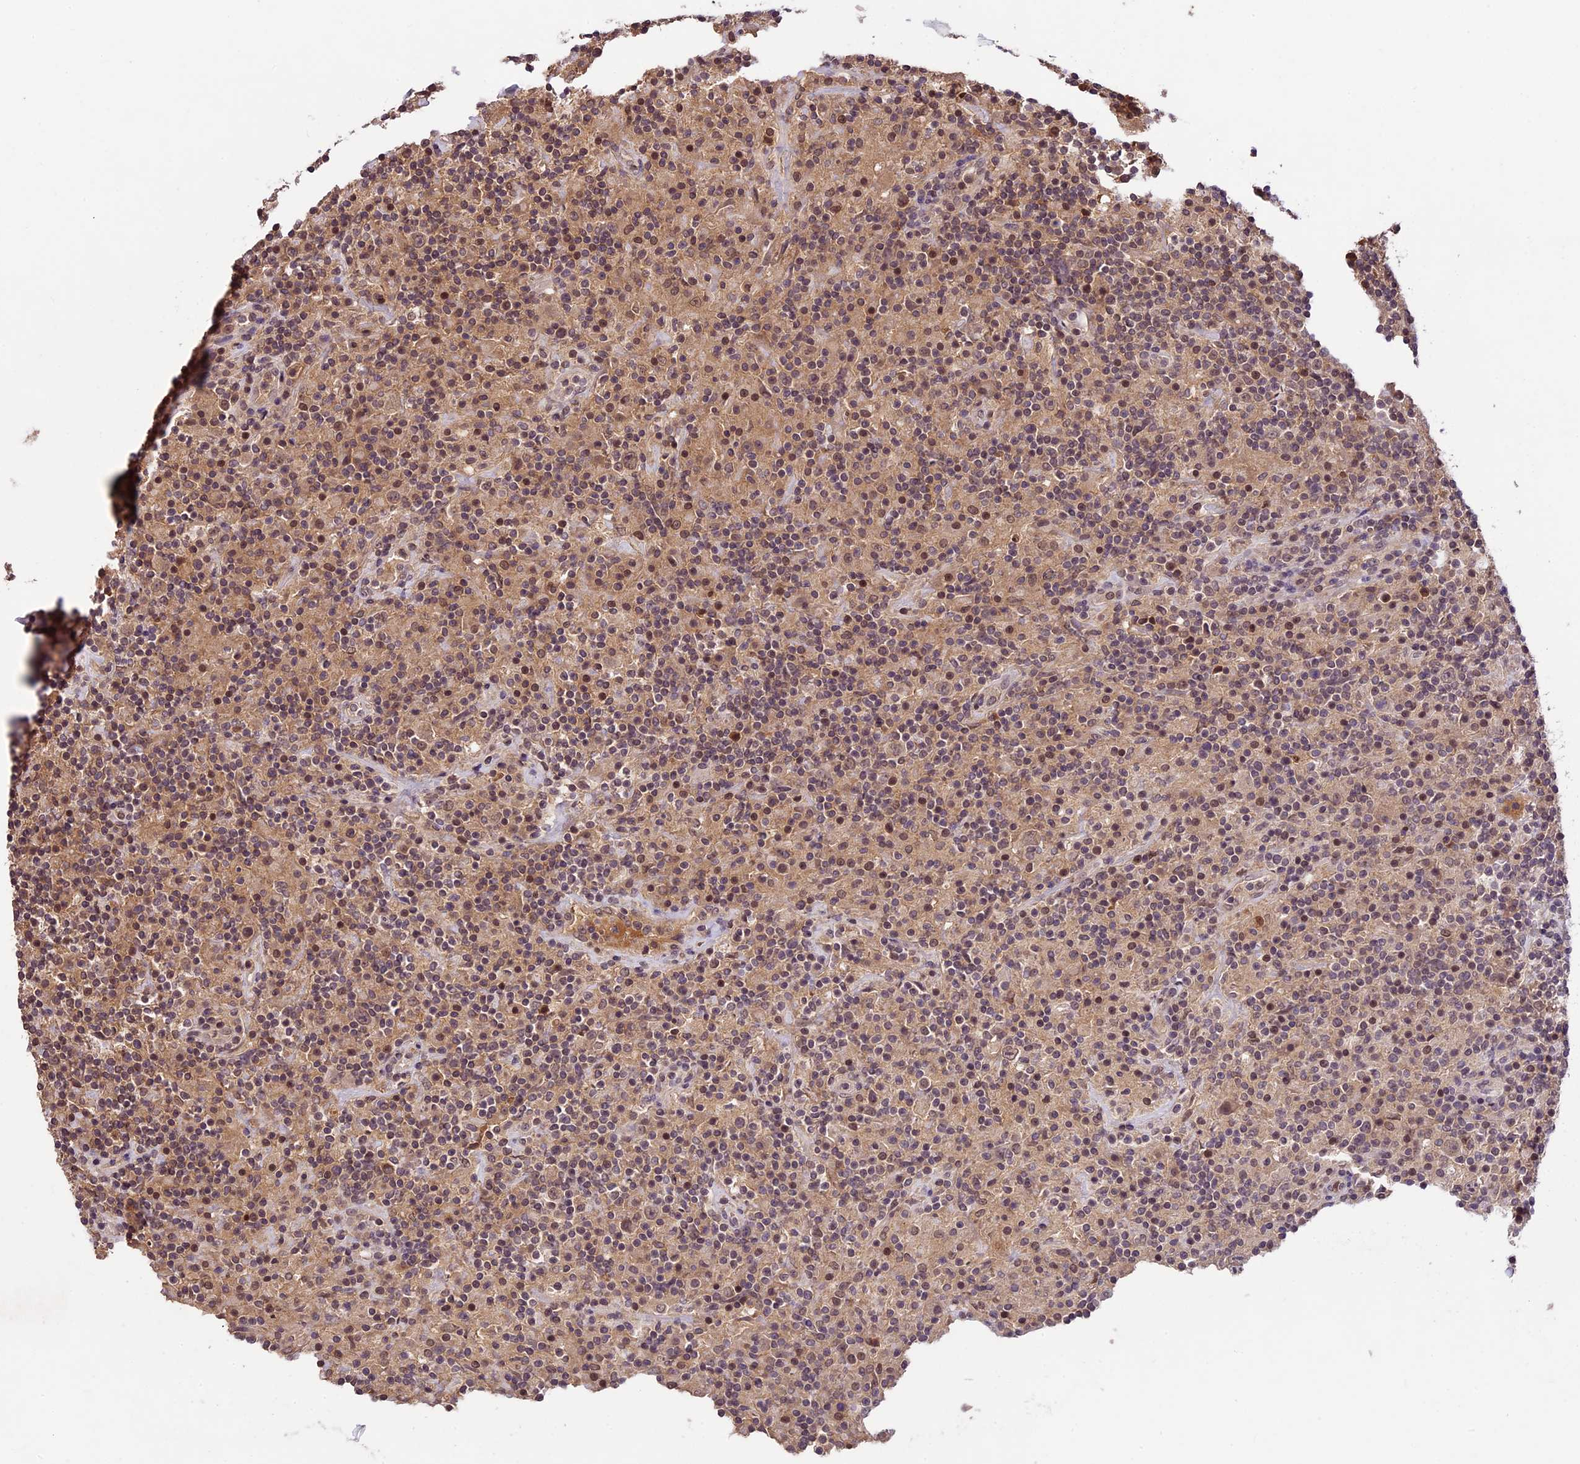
{"staining": {"intensity": "weak", "quantity": "25%-75%", "location": "nuclear"}, "tissue": "lymphoma", "cell_type": "Tumor cells", "image_type": "cancer", "snomed": [{"axis": "morphology", "description": "Hodgkin's disease, NOS"}, {"axis": "topography", "description": "Lymph node"}], "caption": "A photomicrograph of human lymphoma stained for a protein demonstrates weak nuclear brown staining in tumor cells. Using DAB (brown) and hematoxylin (blue) stains, captured at high magnification using brightfield microscopy.", "gene": "ATP10A", "patient": {"sex": "male", "age": 70}}